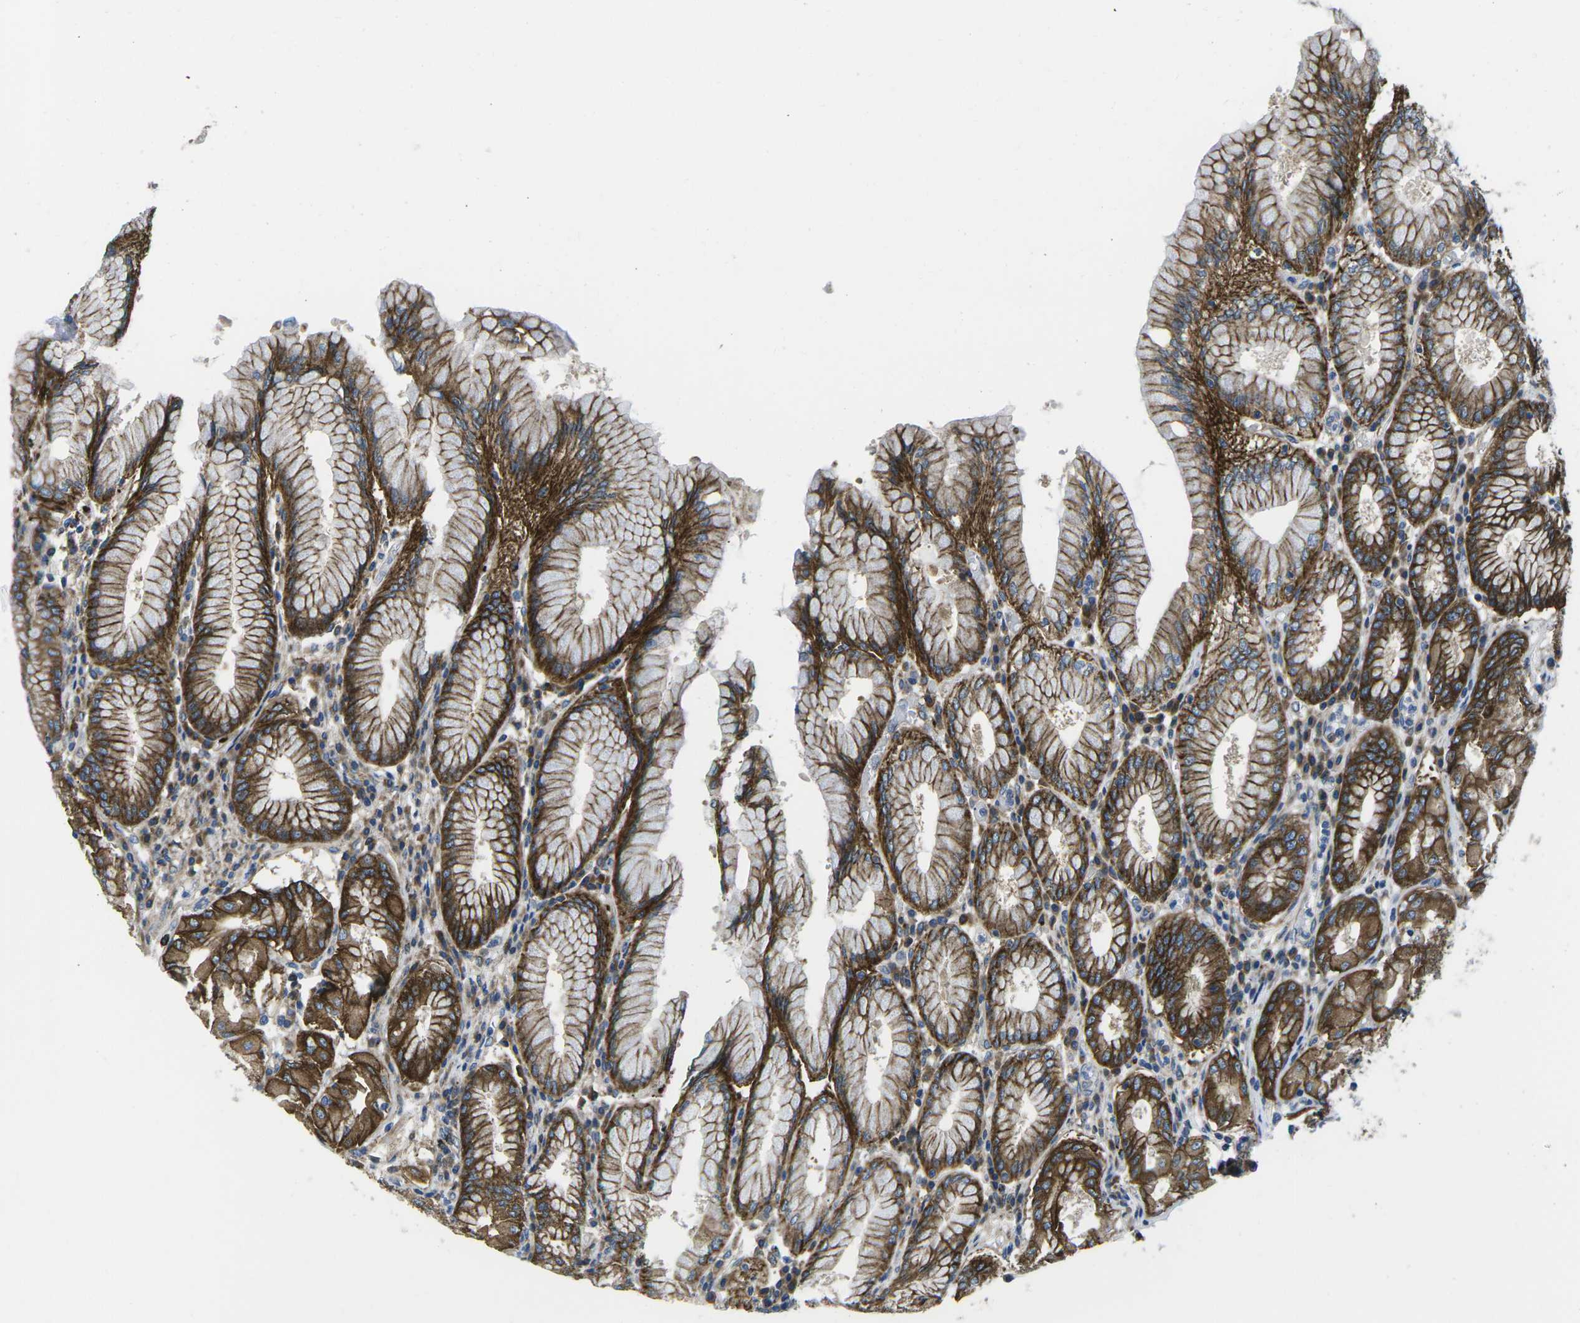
{"staining": {"intensity": "strong", "quantity": ">75%", "location": "cytoplasmic/membranous"}, "tissue": "stomach", "cell_type": "Glandular cells", "image_type": "normal", "snomed": [{"axis": "morphology", "description": "Normal tissue, NOS"}, {"axis": "topography", "description": "Stomach"}, {"axis": "topography", "description": "Stomach, lower"}], "caption": "Immunohistochemical staining of unremarkable human stomach exhibits high levels of strong cytoplasmic/membranous expression in about >75% of glandular cells.", "gene": "DLG1", "patient": {"sex": "female", "age": 56}}